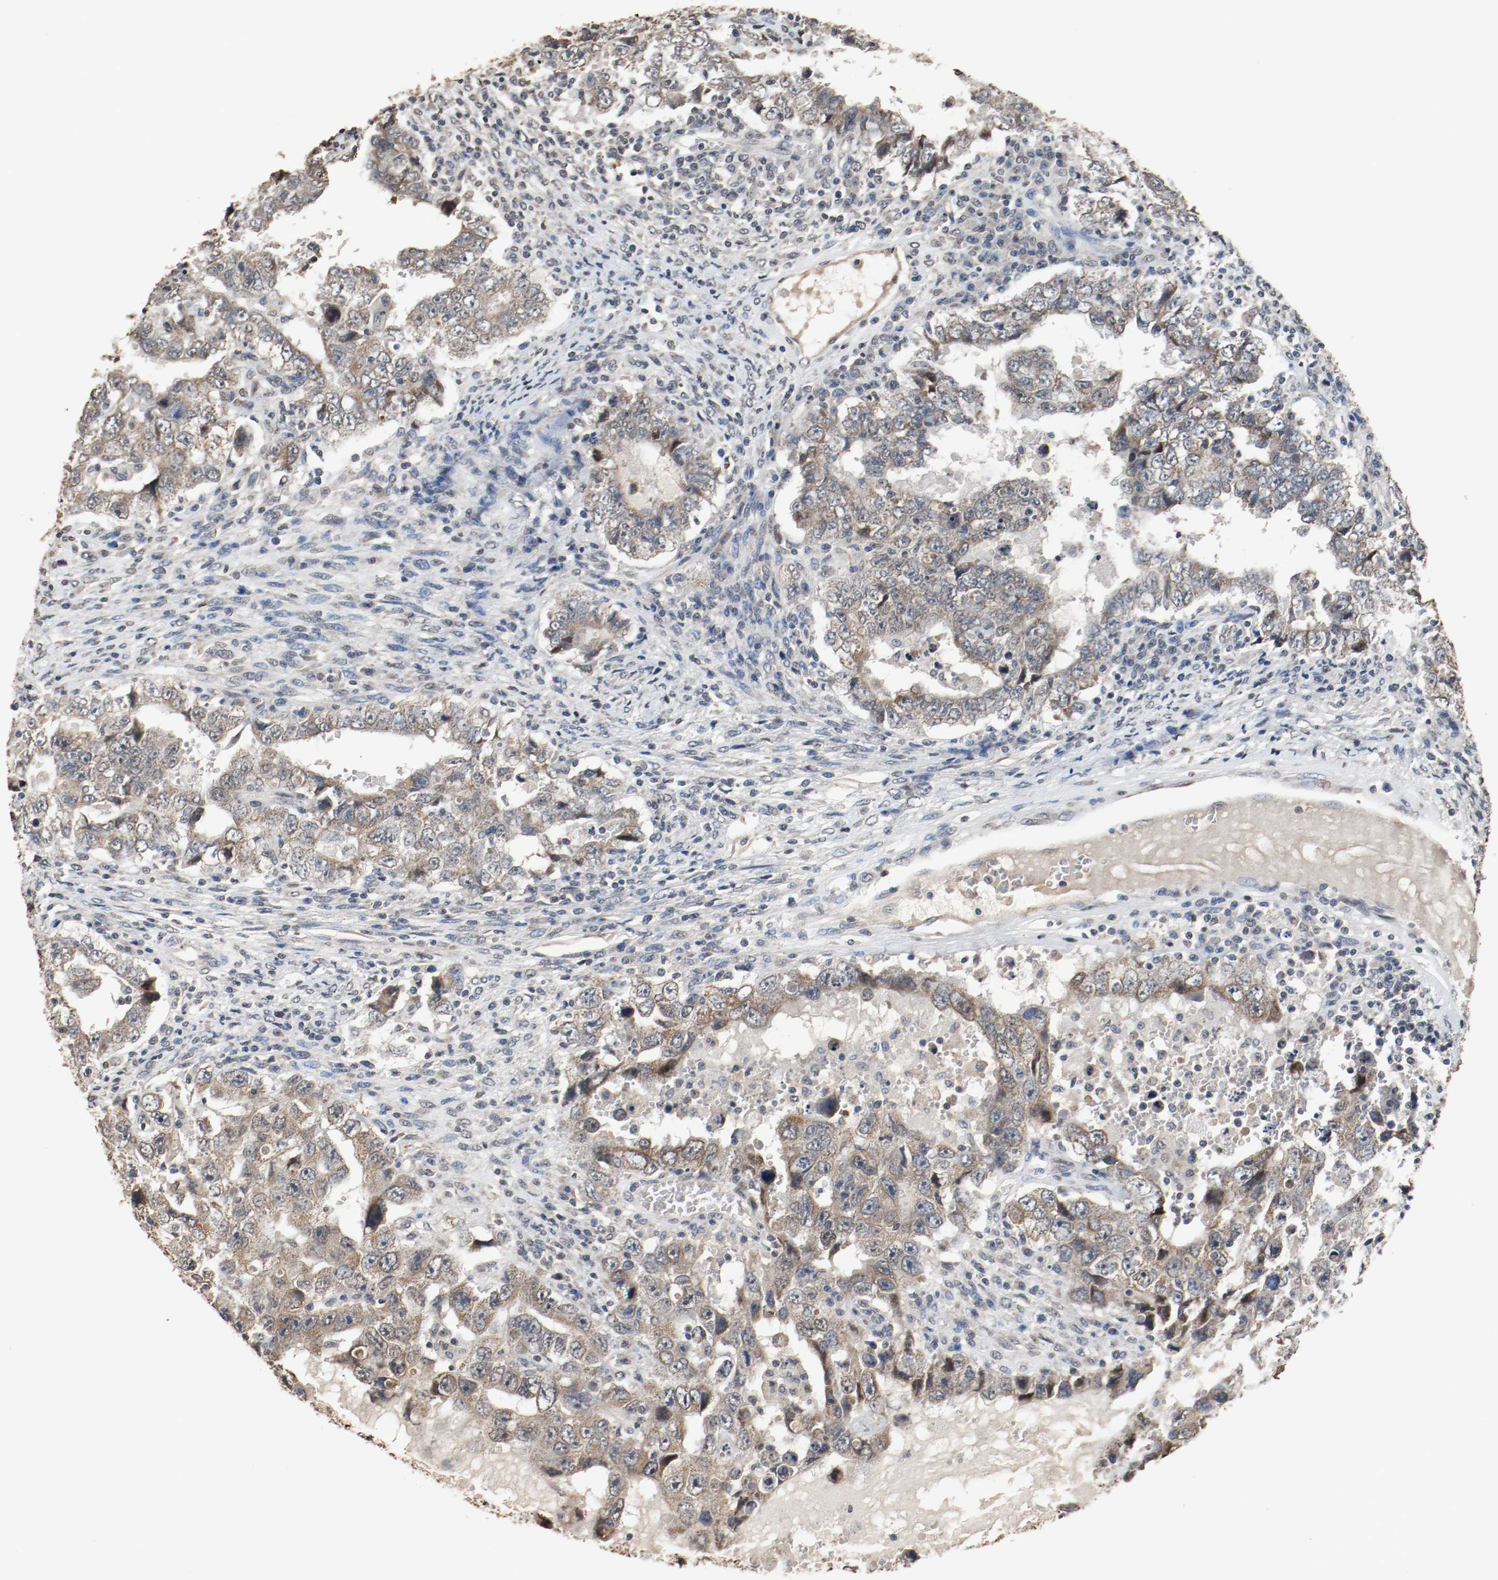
{"staining": {"intensity": "weak", "quantity": "25%-75%", "location": "cytoplasmic/membranous"}, "tissue": "testis cancer", "cell_type": "Tumor cells", "image_type": "cancer", "snomed": [{"axis": "morphology", "description": "Carcinoma, Embryonal, NOS"}, {"axis": "topography", "description": "Testis"}], "caption": "Testis embryonal carcinoma was stained to show a protein in brown. There is low levels of weak cytoplasmic/membranous expression in approximately 25%-75% of tumor cells.", "gene": "RTN4", "patient": {"sex": "male", "age": 26}}